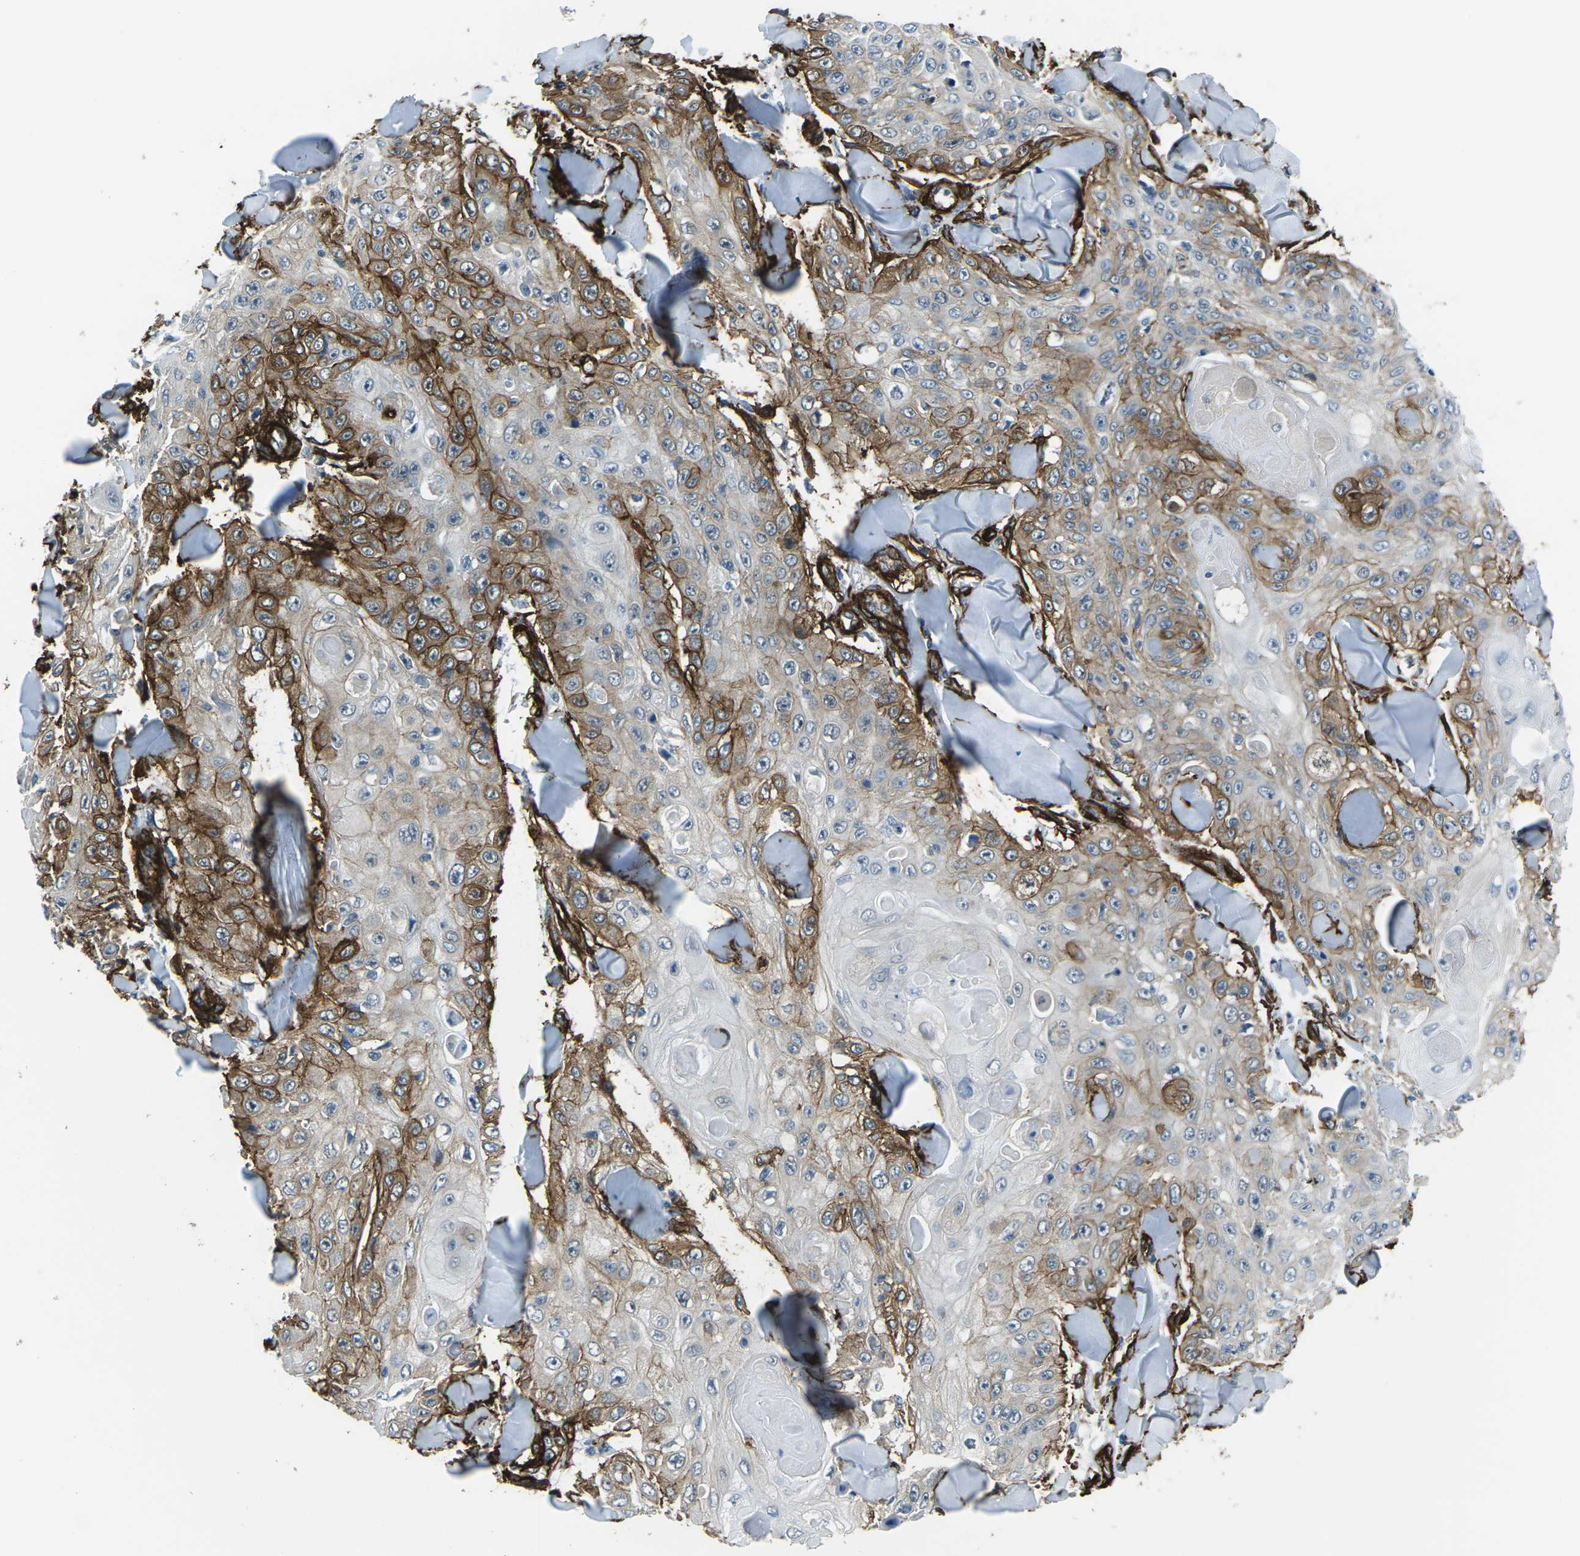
{"staining": {"intensity": "moderate", "quantity": "<25%", "location": "cytoplasmic/membranous"}, "tissue": "skin cancer", "cell_type": "Tumor cells", "image_type": "cancer", "snomed": [{"axis": "morphology", "description": "Squamous cell carcinoma, NOS"}, {"axis": "topography", "description": "Skin"}], "caption": "Skin cancer (squamous cell carcinoma) stained with a protein marker displays moderate staining in tumor cells.", "gene": "GRAMD1C", "patient": {"sex": "male", "age": 86}}